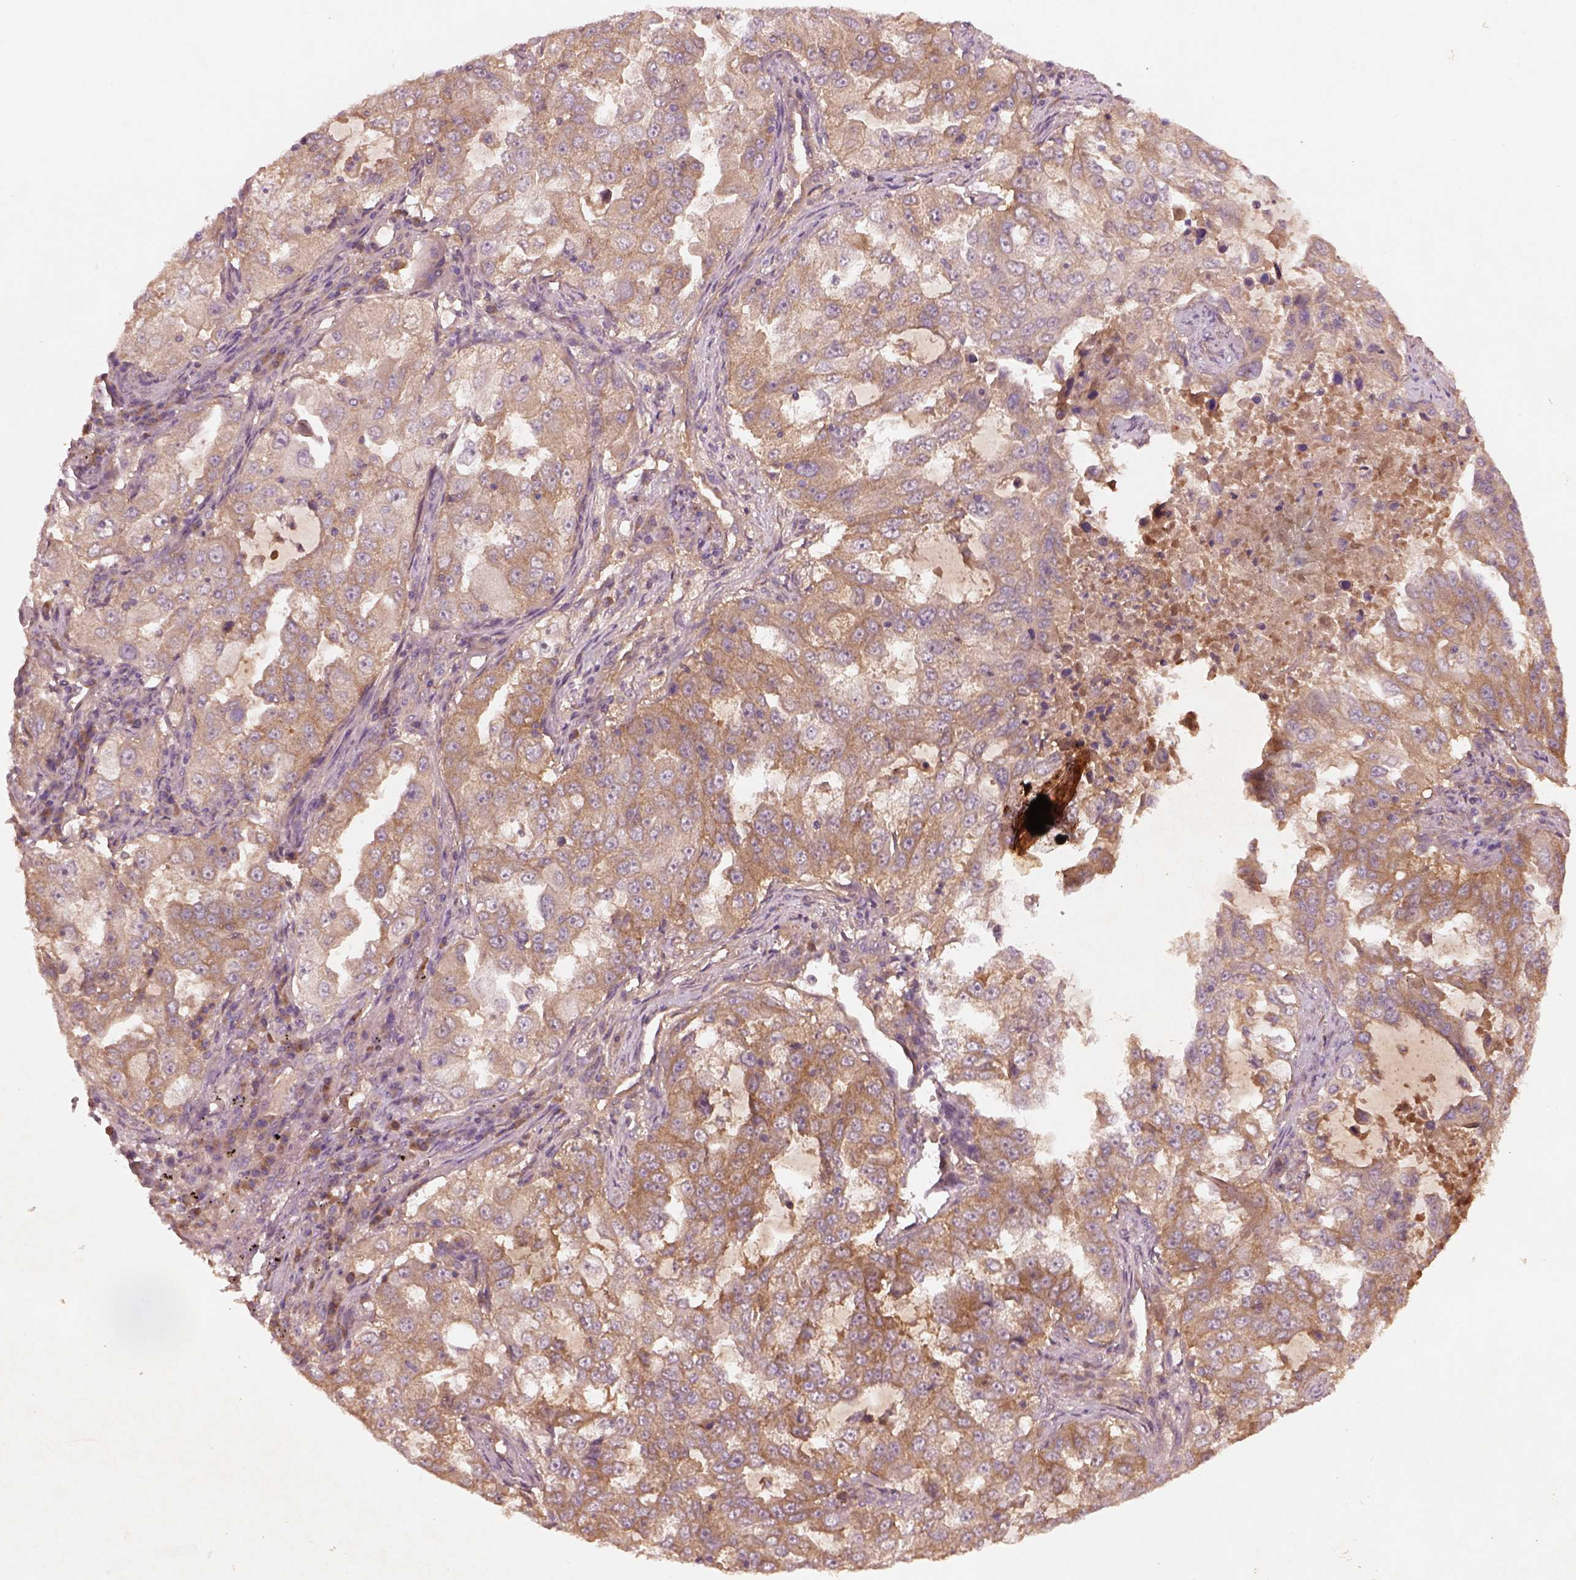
{"staining": {"intensity": "moderate", "quantity": ">75%", "location": "cytoplasmic/membranous"}, "tissue": "lung cancer", "cell_type": "Tumor cells", "image_type": "cancer", "snomed": [{"axis": "morphology", "description": "Adenocarcinoma, NOS"}, {"axis": "topography", "description": "Lung"}], "caption": "This micrograph exhibits immunohistochemistry (IHC) staining of human lung adenocarcinoma, with medium moderate cytoplasmic/membranous expression in about >75% of tumor cells.", "gene": "FAM234A", "patient": {"sex": "female", "age": 61}}